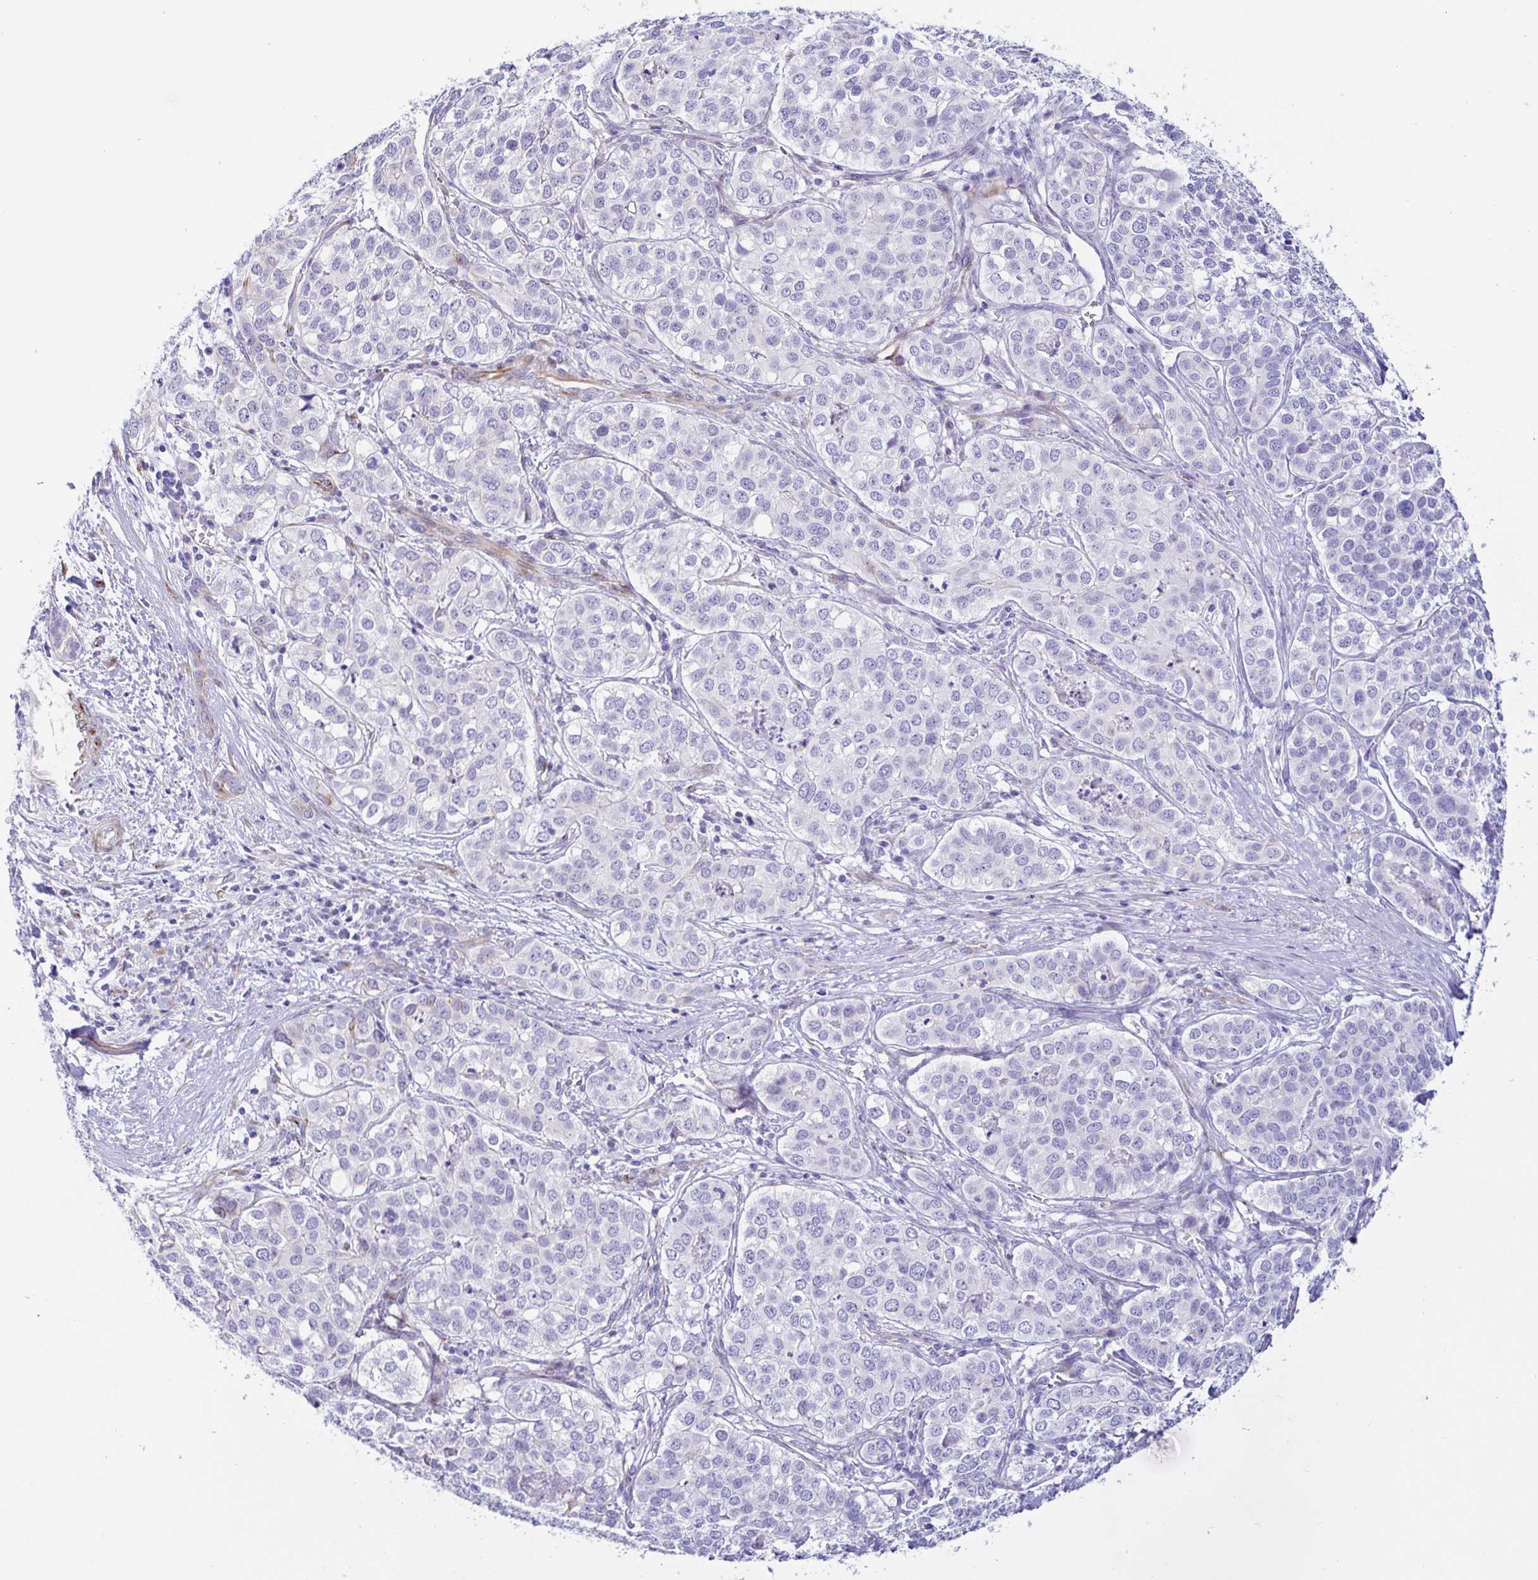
{"staining": {"intensity": "negative", "quantity": "none", "location": "none"}, "tissue": "liver cancer", "cell_type": "Tumor cells", "image_type": "cancer", "snomed": [{"axis": "morphology", "description": "Cholangiocarcinoma"}, {"axis": "topography", "description": "Liver"}], "caption": "Immunohistochemistry (IHC) of liver cholangiocarcinoma shows no staining in tumor cells.", "gene": "PINLYP", "patient": {"sex": "male", "age": 56}}